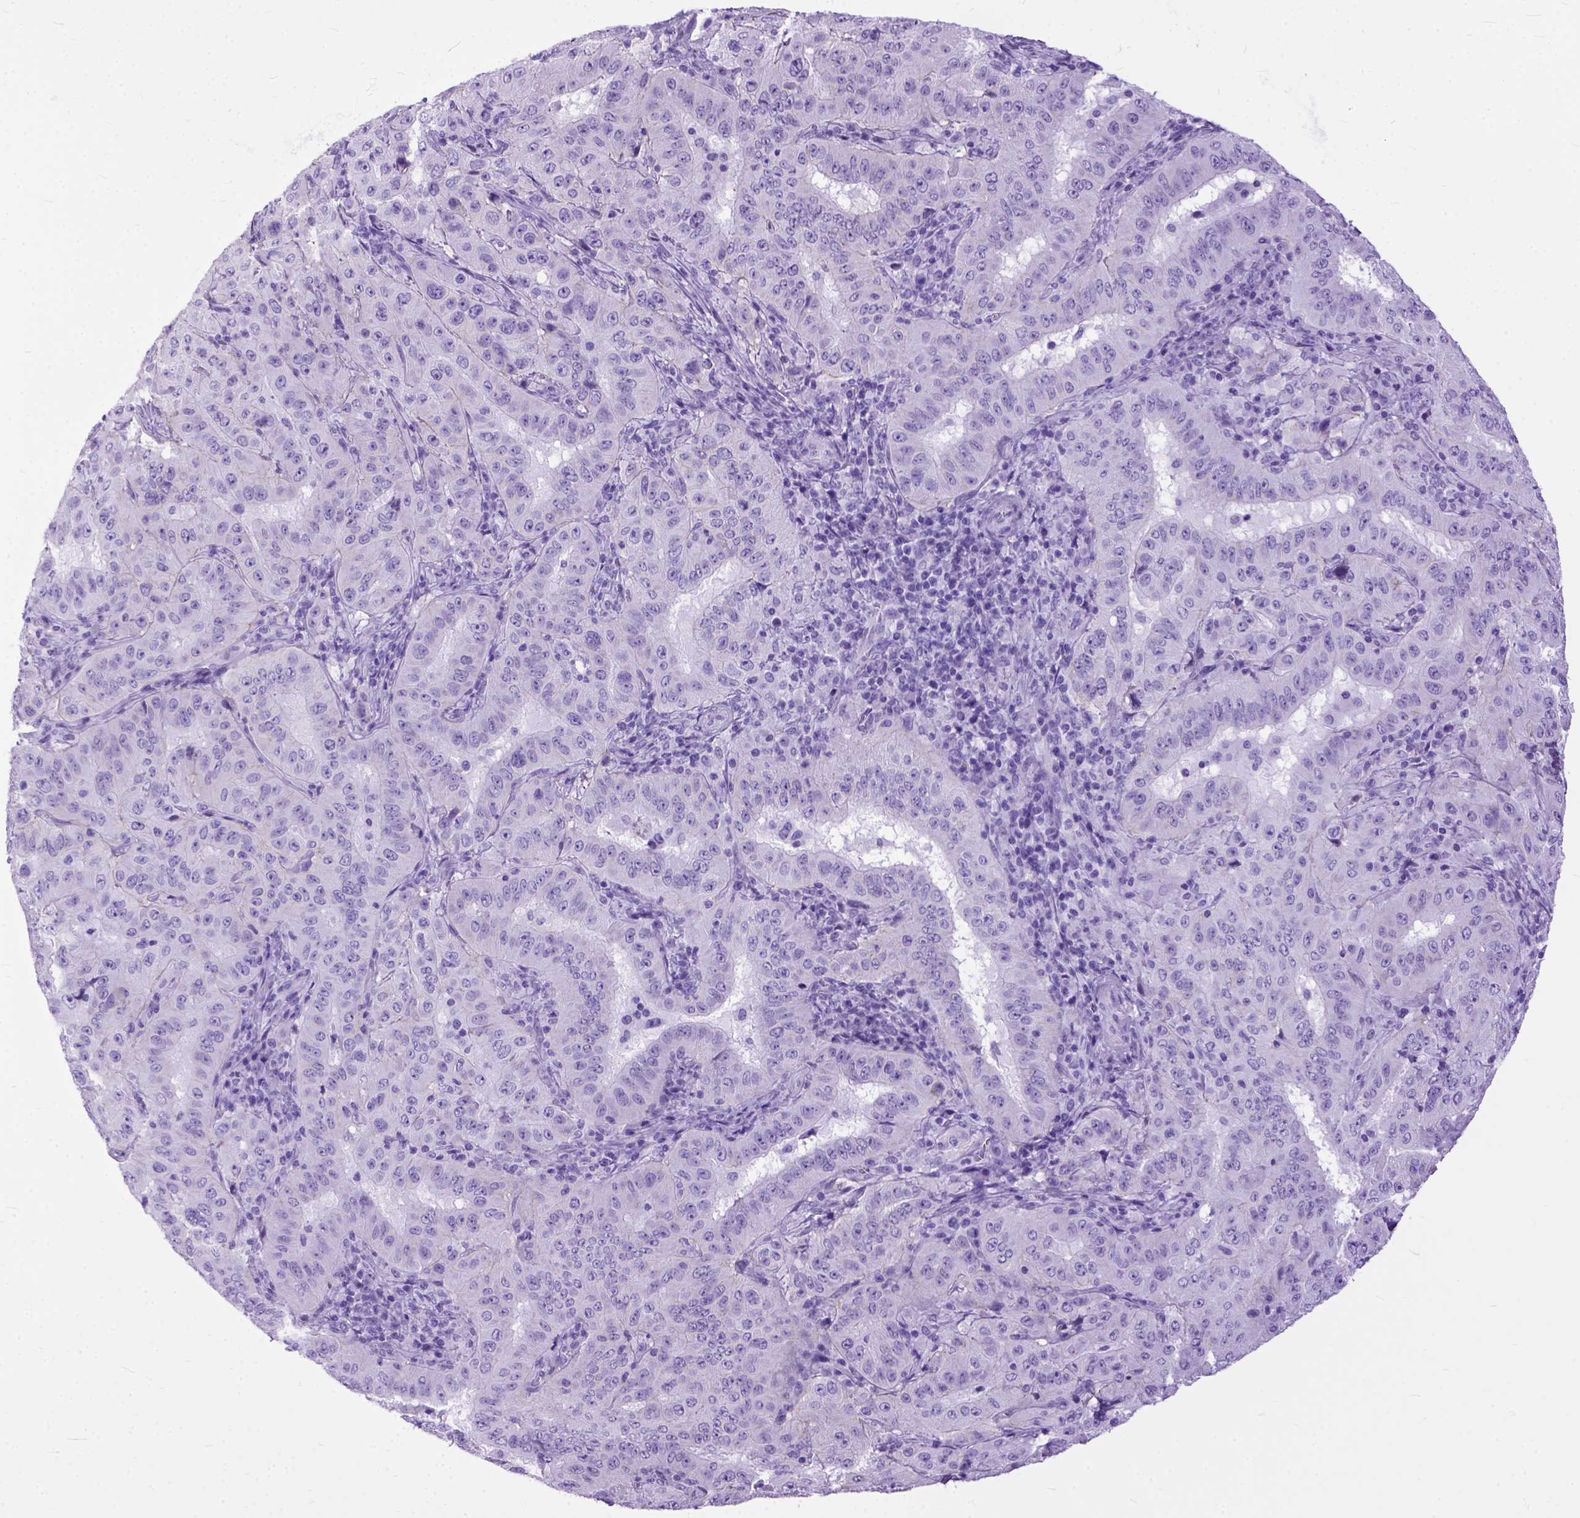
{"staining": {"intensity": "negative", "quantity": "none", "location": "none"}, "tissue": "pancreatic cancer", "cell_type": "Tumor cells", "image_type": "cancer", "snomed": [{"axis": "morphology", "description": "Adenocarcinoma, NOS"}, {"axis": "topography", "description": "Pancreas"}], "caption": "High power microscopy micrograph of an immunohistochemistry (IHC) micrograph of pancreatic cancer (adenocarcinoma), revealing no significant expression in tumor cells.", "gene": "GNGT1", "patient": {"sex": "male", "age": 63}}